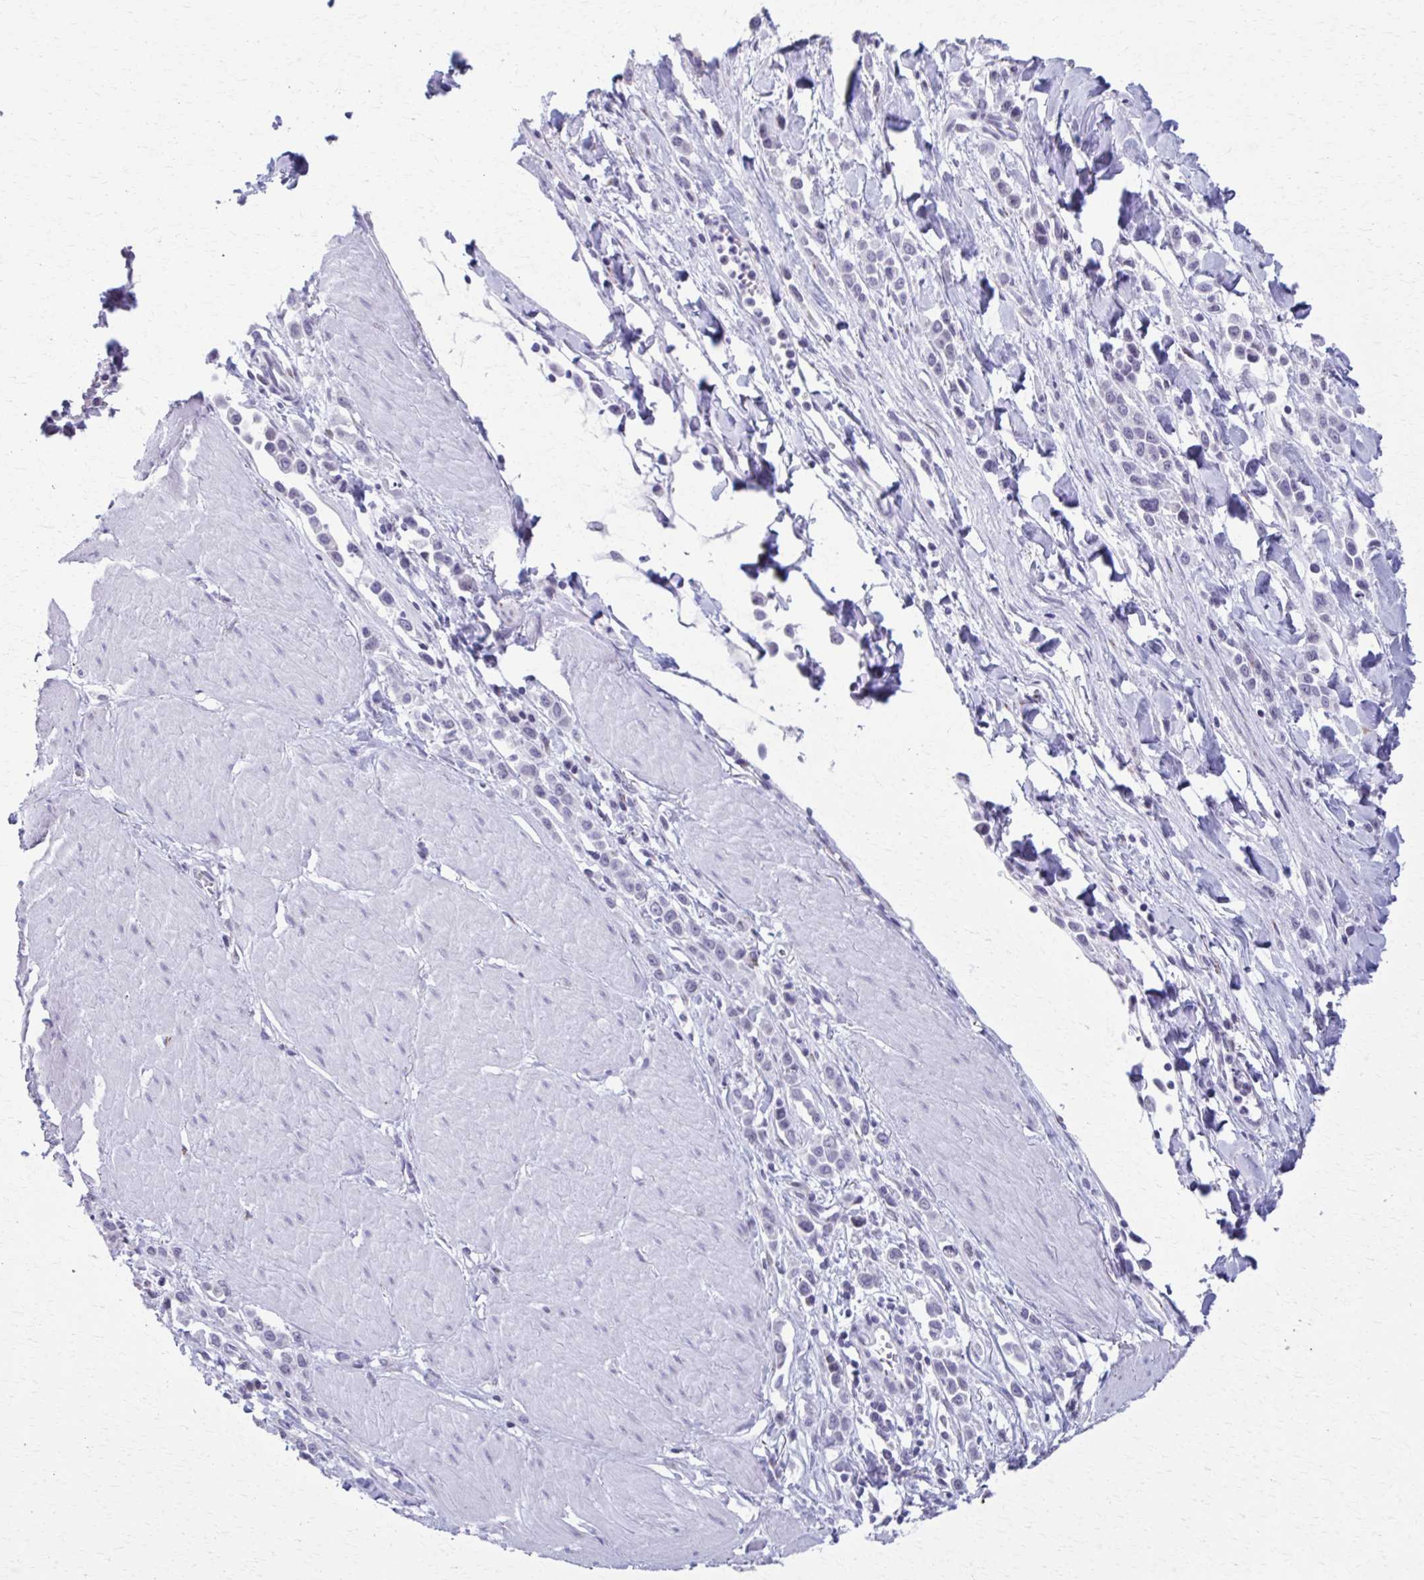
{"staining": {"intensity": "negative", "quantity": "none", "location": "none"}, "tissue": "stomach cancer", "cell_type": "Tumor cells", "image_type": "cancer", "snomed": [{"axis": "morphology", "description": "Adenocarcinoma, NOS"}, {"axis": "topography", "description": "Stomach"}], "caption": "Immunohistochemistry (IHC) of human stomach cancer (adenocarcinoma) demonstrates no staining in tumor cells.", "gene": "ZNF682", "patient": {"sex": "male", "age": 47}}